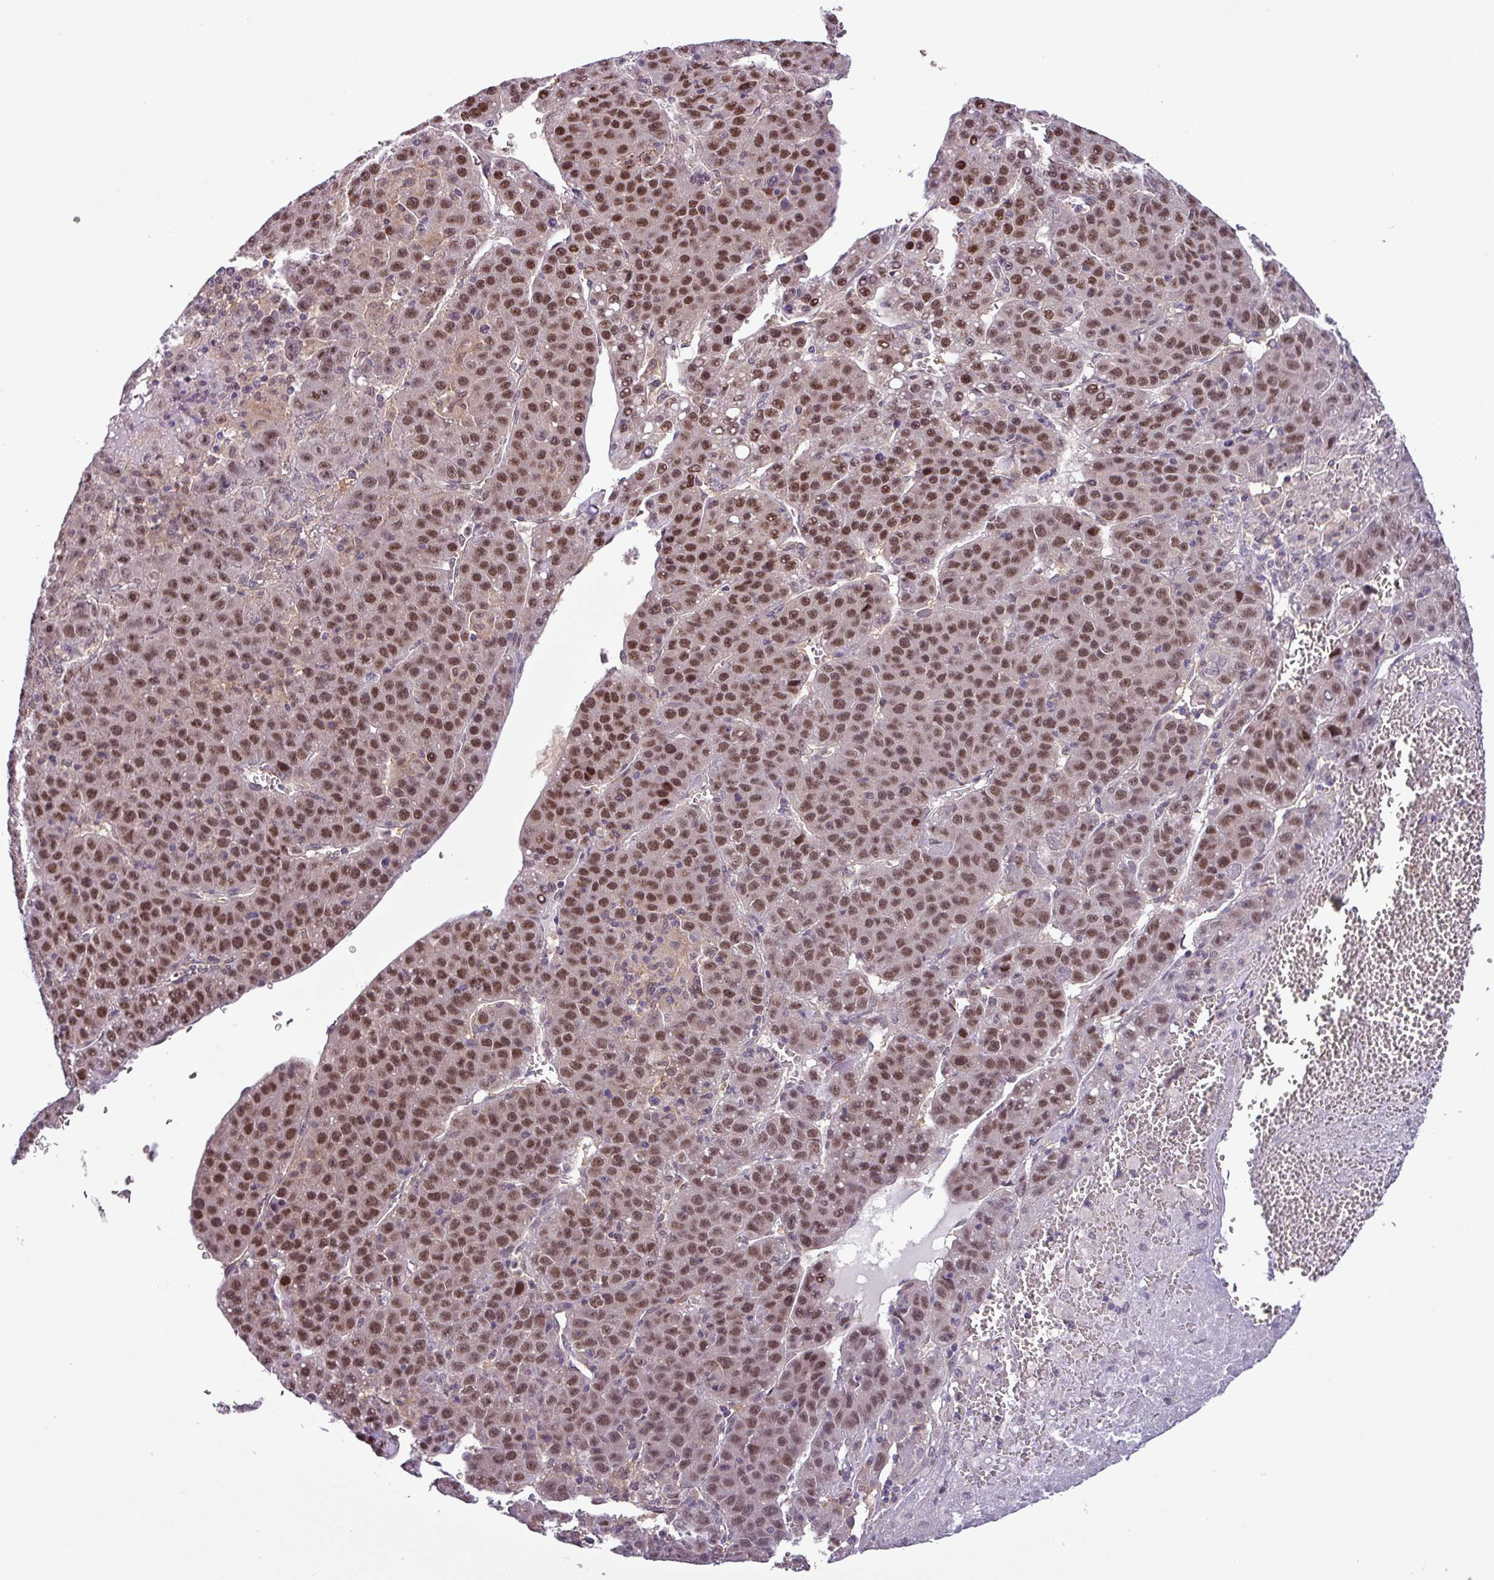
{"staining": {"intensity": "moderate", "quantity": ">75%", "location": "nuclear"}, "tissue": "liver cancer", "cell_type": "Tumor cells", "image_type": "cancer", "snomed": [{"axis": "morphology", "description": "Carcinoma, Hepatocellular, NOS"}, {"axis": "topography", "description": "Liver"}], "caption": "Liver cancer (hepatocellular carcinoma) stained with immunohistochemistry (IHC) demonstrates moderate nuclear staining in about >75% of tumor cells. (Stains: DAB (3,3'-diaminobenzidine) in brown, nuclei in blue, Microscopy: brightfield microscopy at high magnification).", "gene": "NPFFR1", "patient": {"sex": "female", "age": 53}}